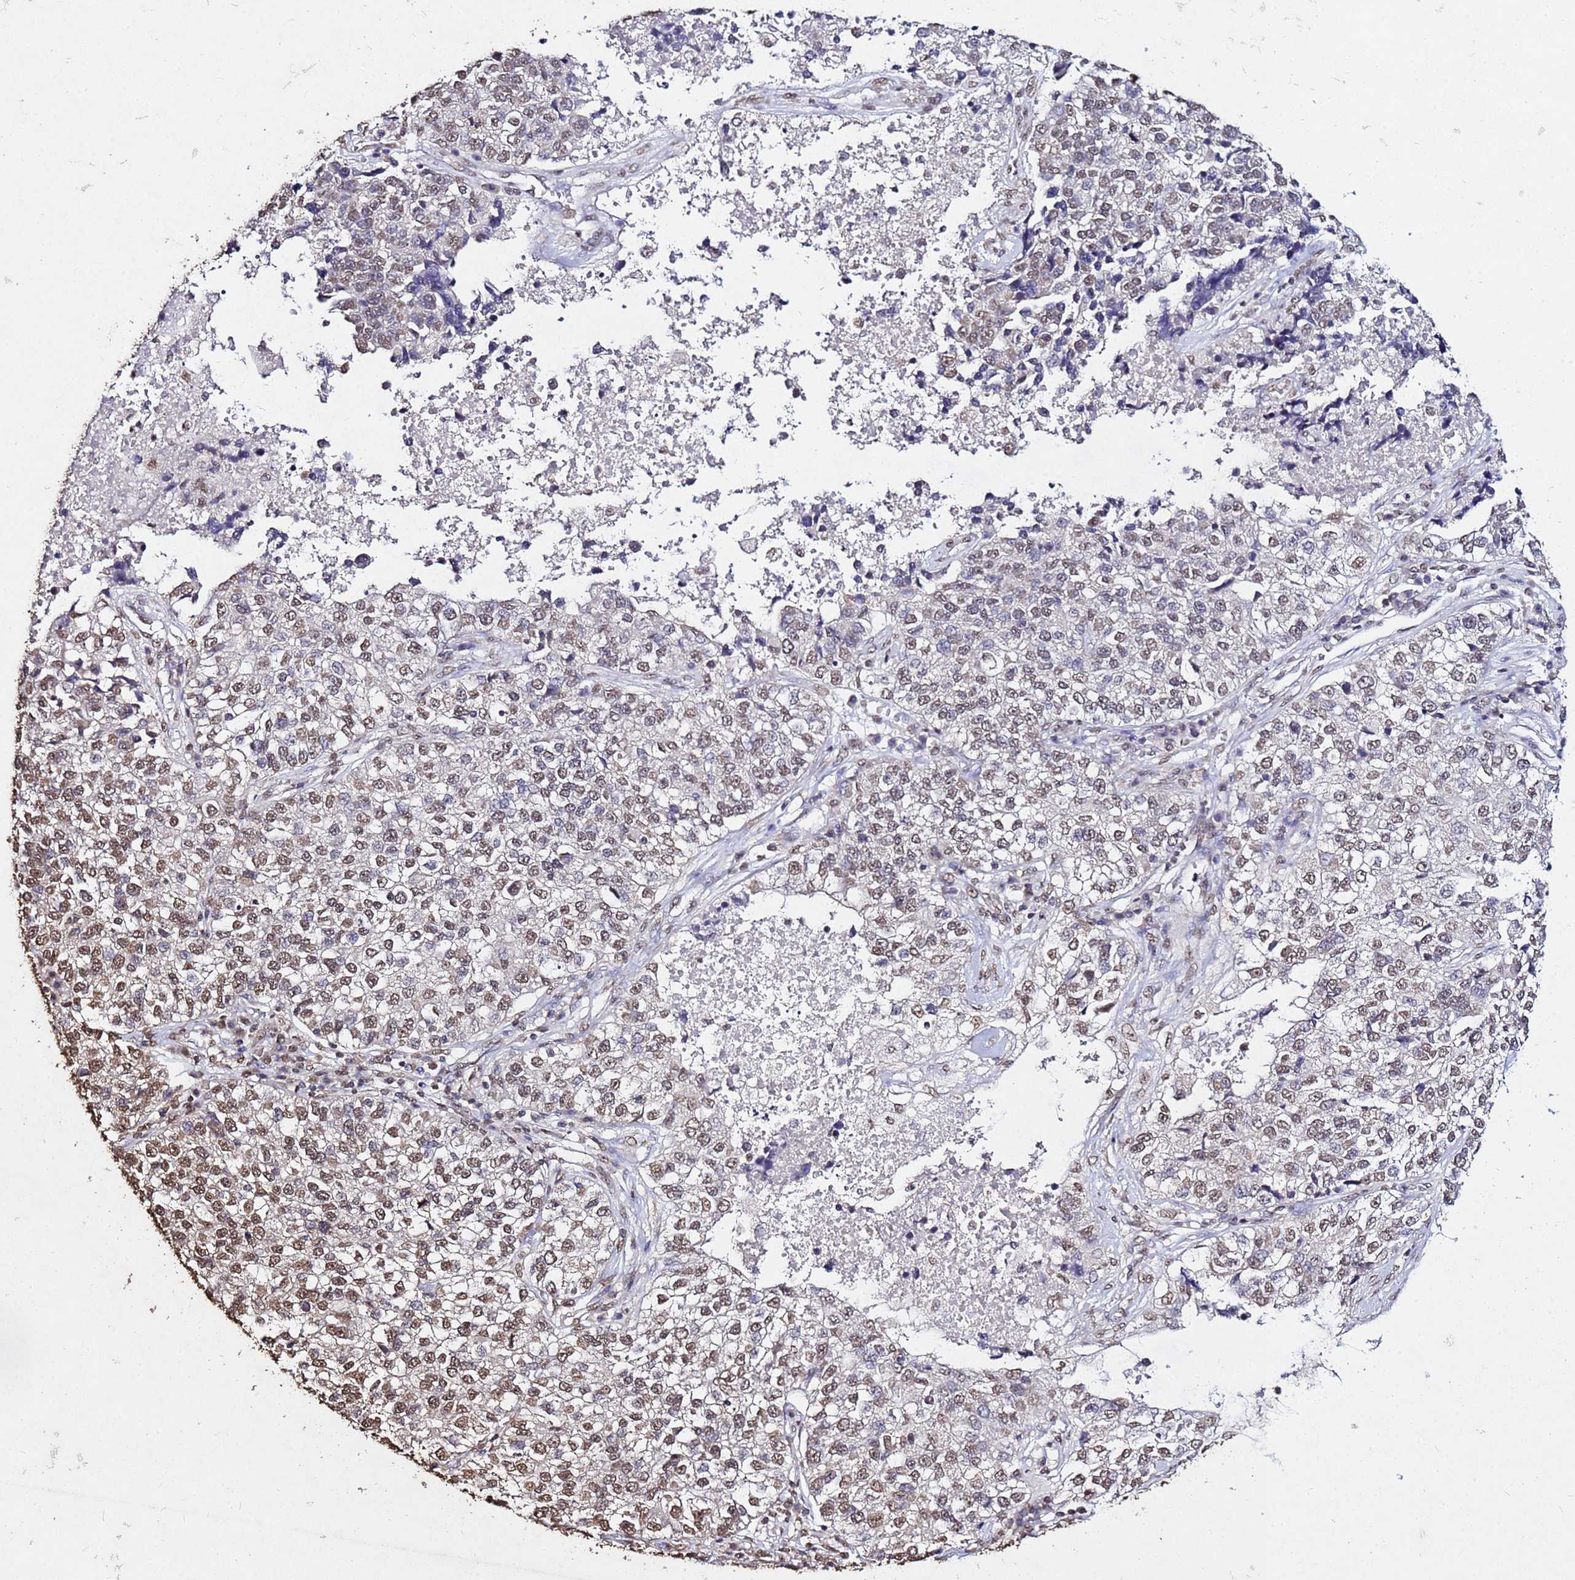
{"staining": {"intensity": "moderate", "quantity": ">75%", "location": "nuclear"}, "tissue": "lung cancer", "cell_type": "Tumor cells", "image_type": "cancer", "snomed": [{"axis": "morphology", "description": "Adenocarcinoma, NOS"}, {"axis": "topography", "description": "Lung"}], "caption": "Immunohistochemical staining of lung cancer displays moderate nuclear protein positivity in about >75% of tumor cells.", "gene": "MYOCD", "patient": {"sex": "male", "age": 49}}